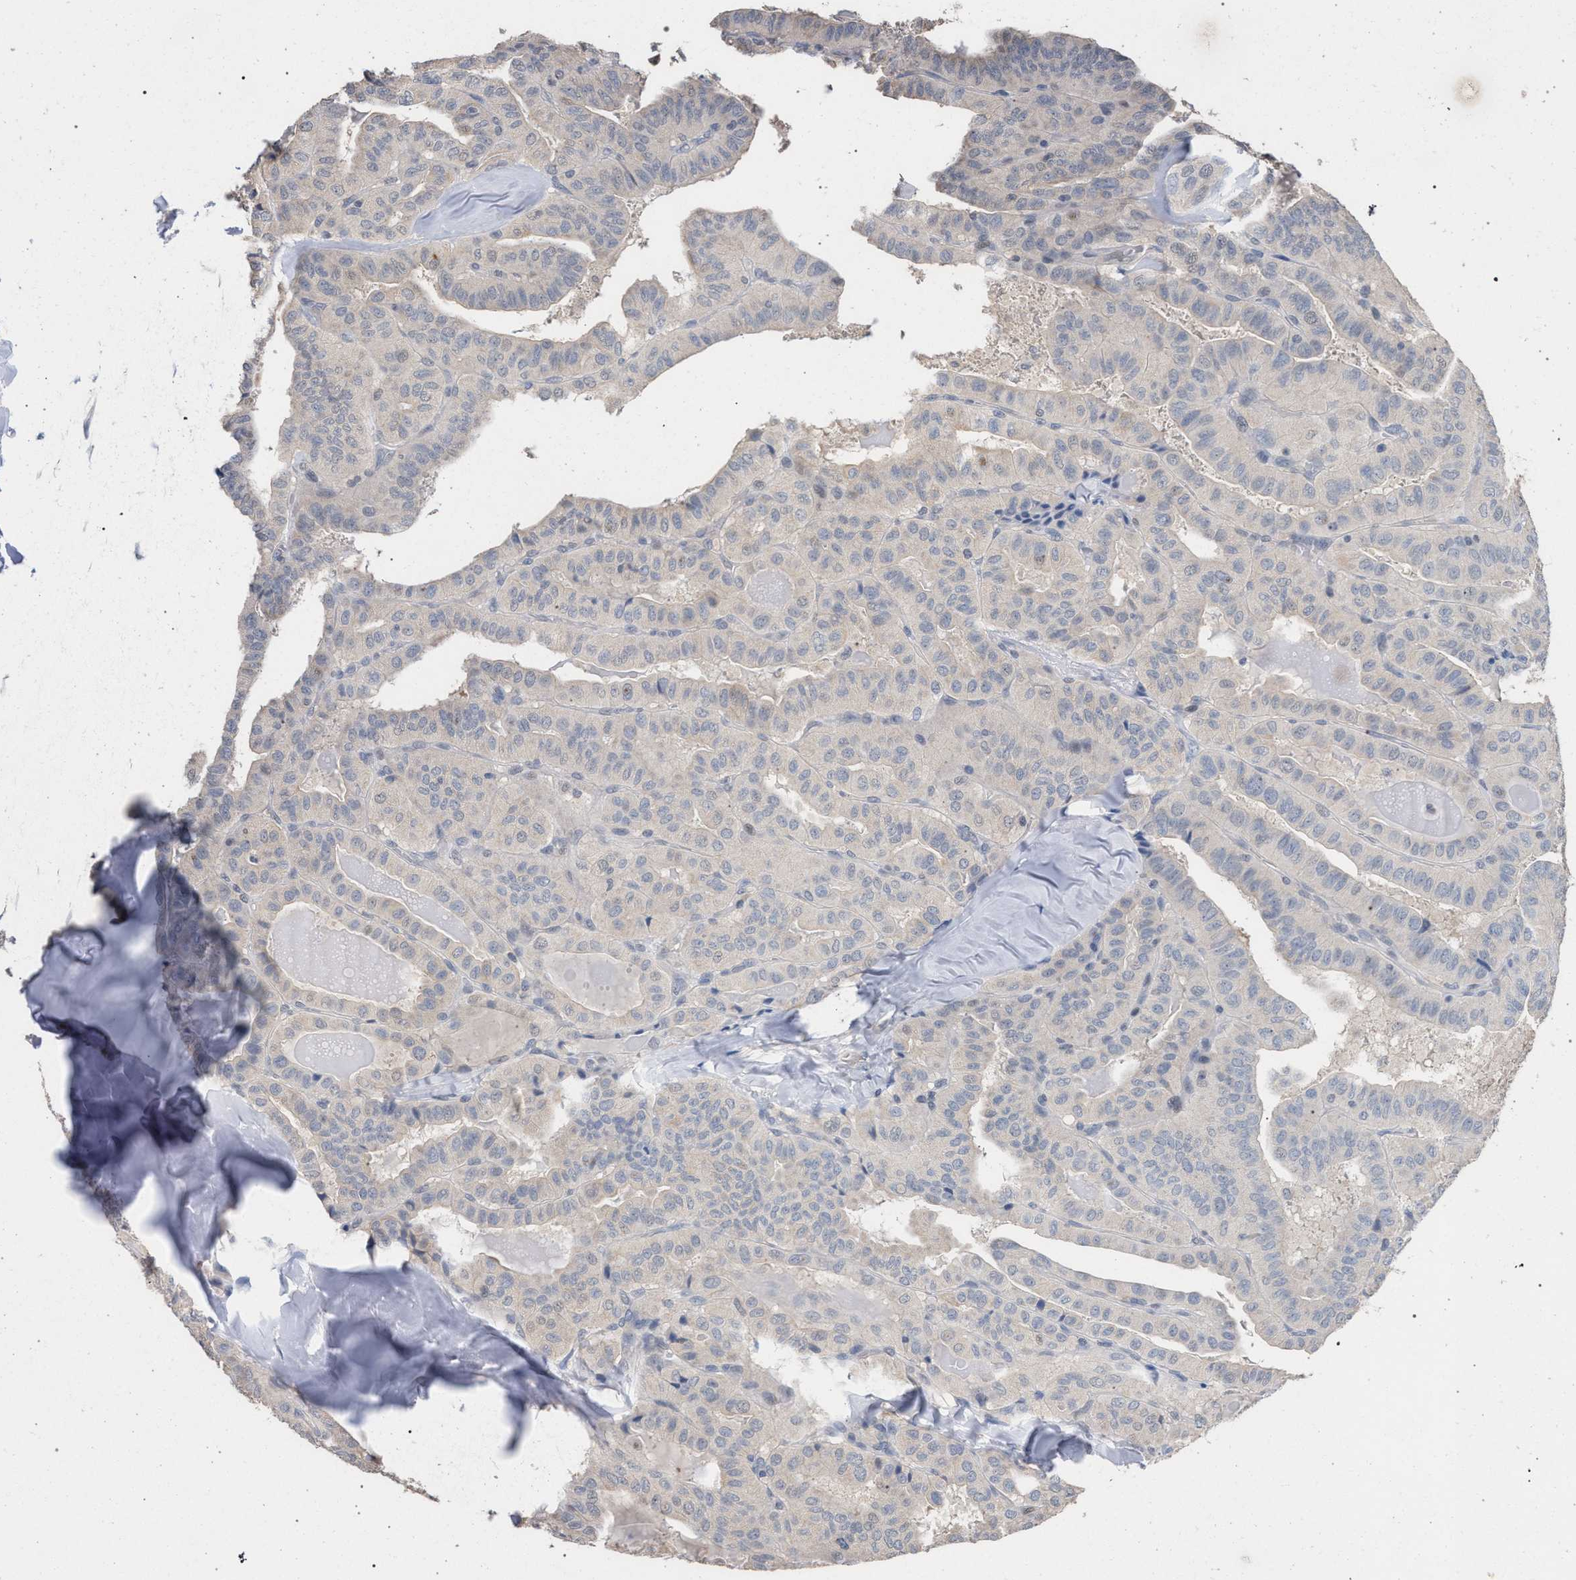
{"staining": {"intensity": "negative", "quantity": "none", "location": "none"}, "tissue": "thyroid cancer", "cell_type": "Tumor cells", "image_type": "cancer", "snomed": [{"axis": "morphology", "description": "Papillary adenocarcinoma, NOS"}, {"axis": "topography", "description": "Thyroid gland"}], "caption": "IHC of human thyroid cancer (papillary adenocarcinoma) exhibits no expression in tumor cells. (DAB (3,3'-diaminobenzidine) immunohistochemistry (IHC), high magnification).", "gene": "TECPR1", "patient": {"sex": "male", "age": 77}}